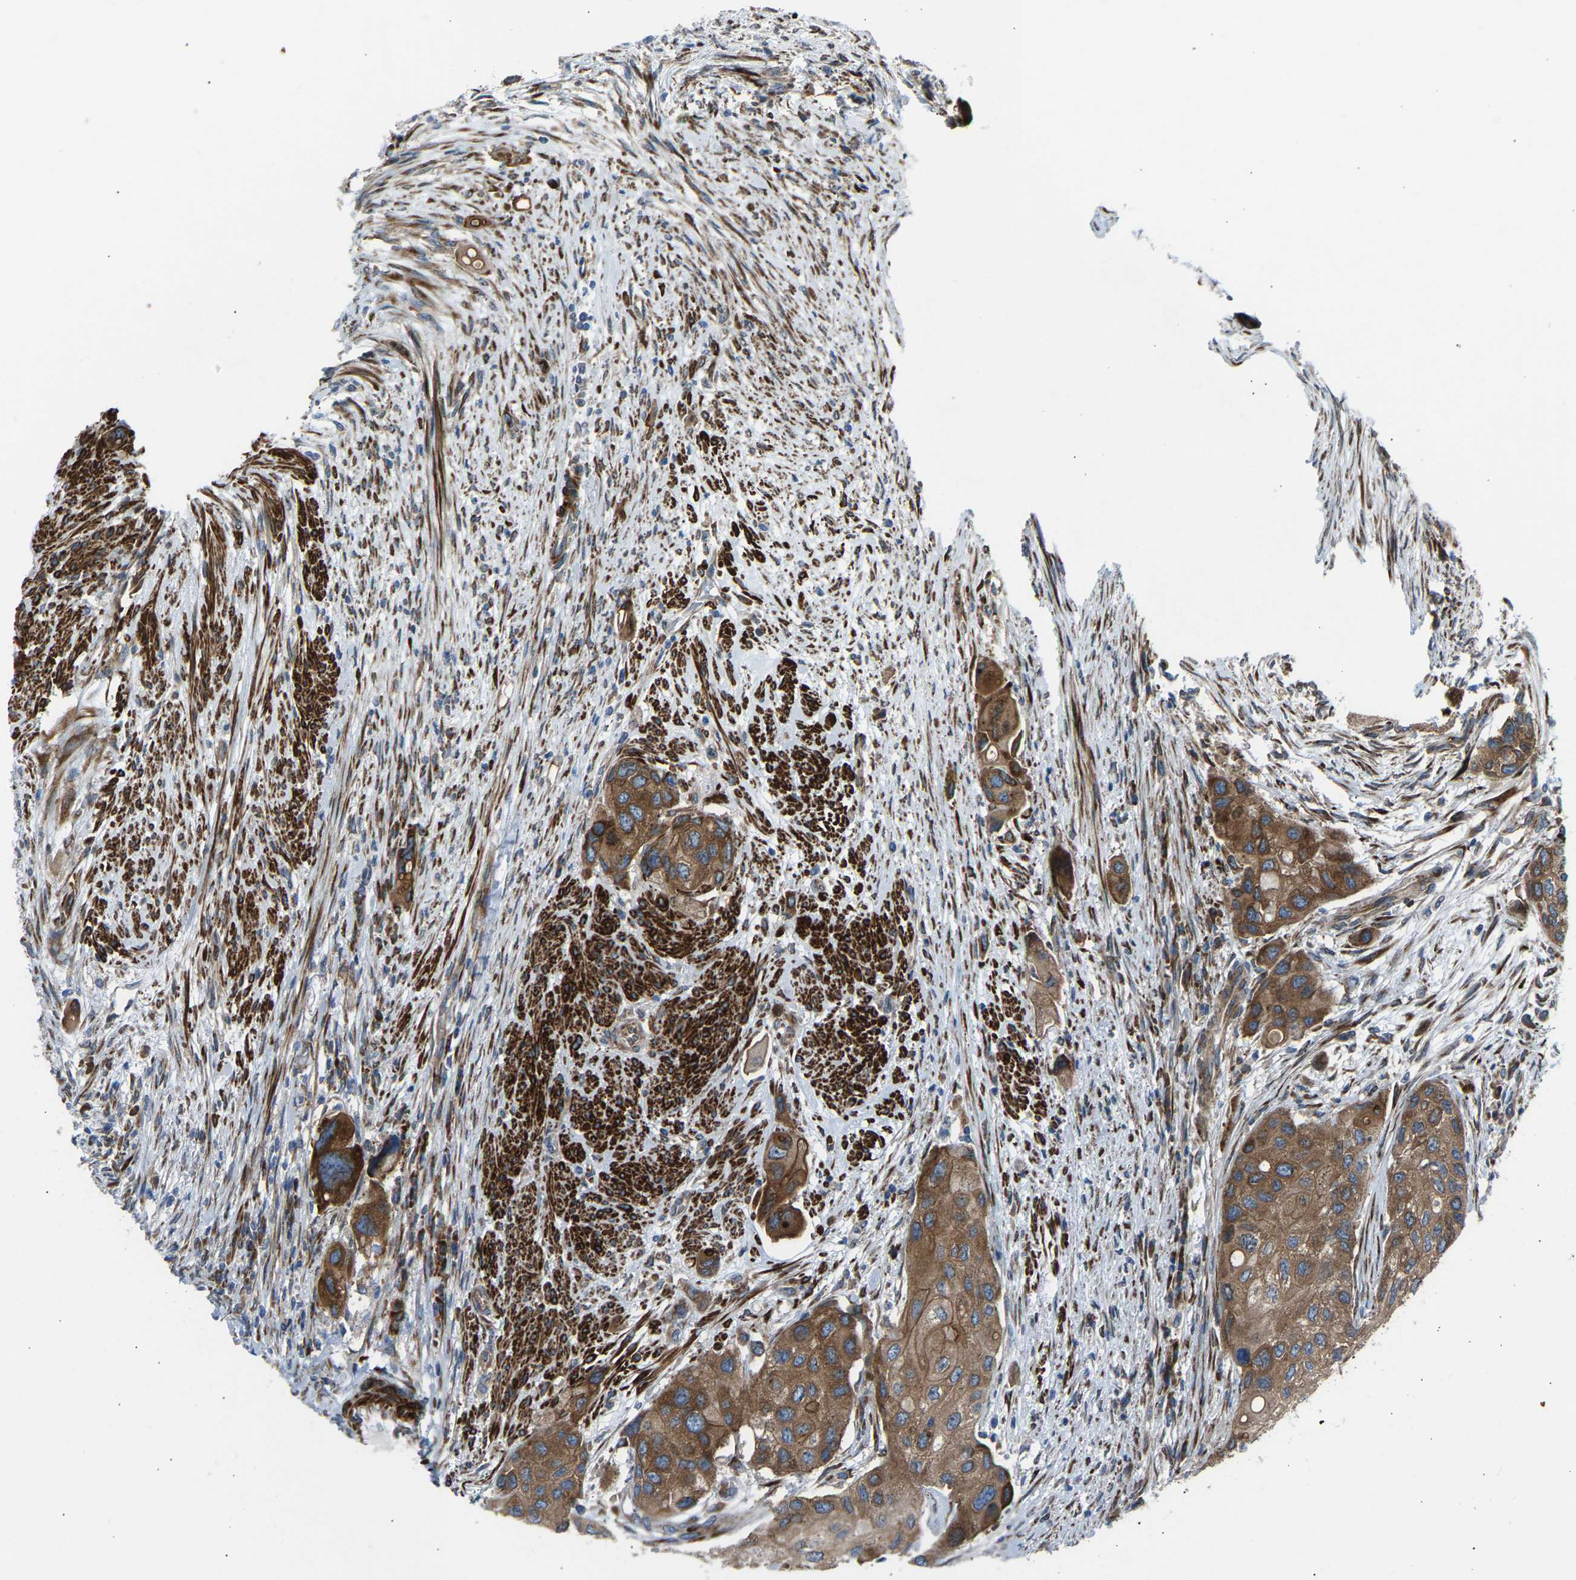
{"staining": {"intensity": "moderate", "quantity": ">75%", "location": "cytoplasmic/membranous"}, "tissue": "urothelial cancer", "cell_type": "Tumor cells", "image_type": "cancer", "snomed": [{"axis": "morphology", "description": "Urothelial carcinoma, High grade"}, {"axis": "topography", "description": "Urinary bladder"}], "caption": "An IHC histopathology image of tumor tissue is shown. Protein staining in brown shows moderate cytoplasmic/membranous positivity in urothelial cancer within tumor cells.", "gene": "VPS41", "patient": {"sex": "female", "age": 56}}